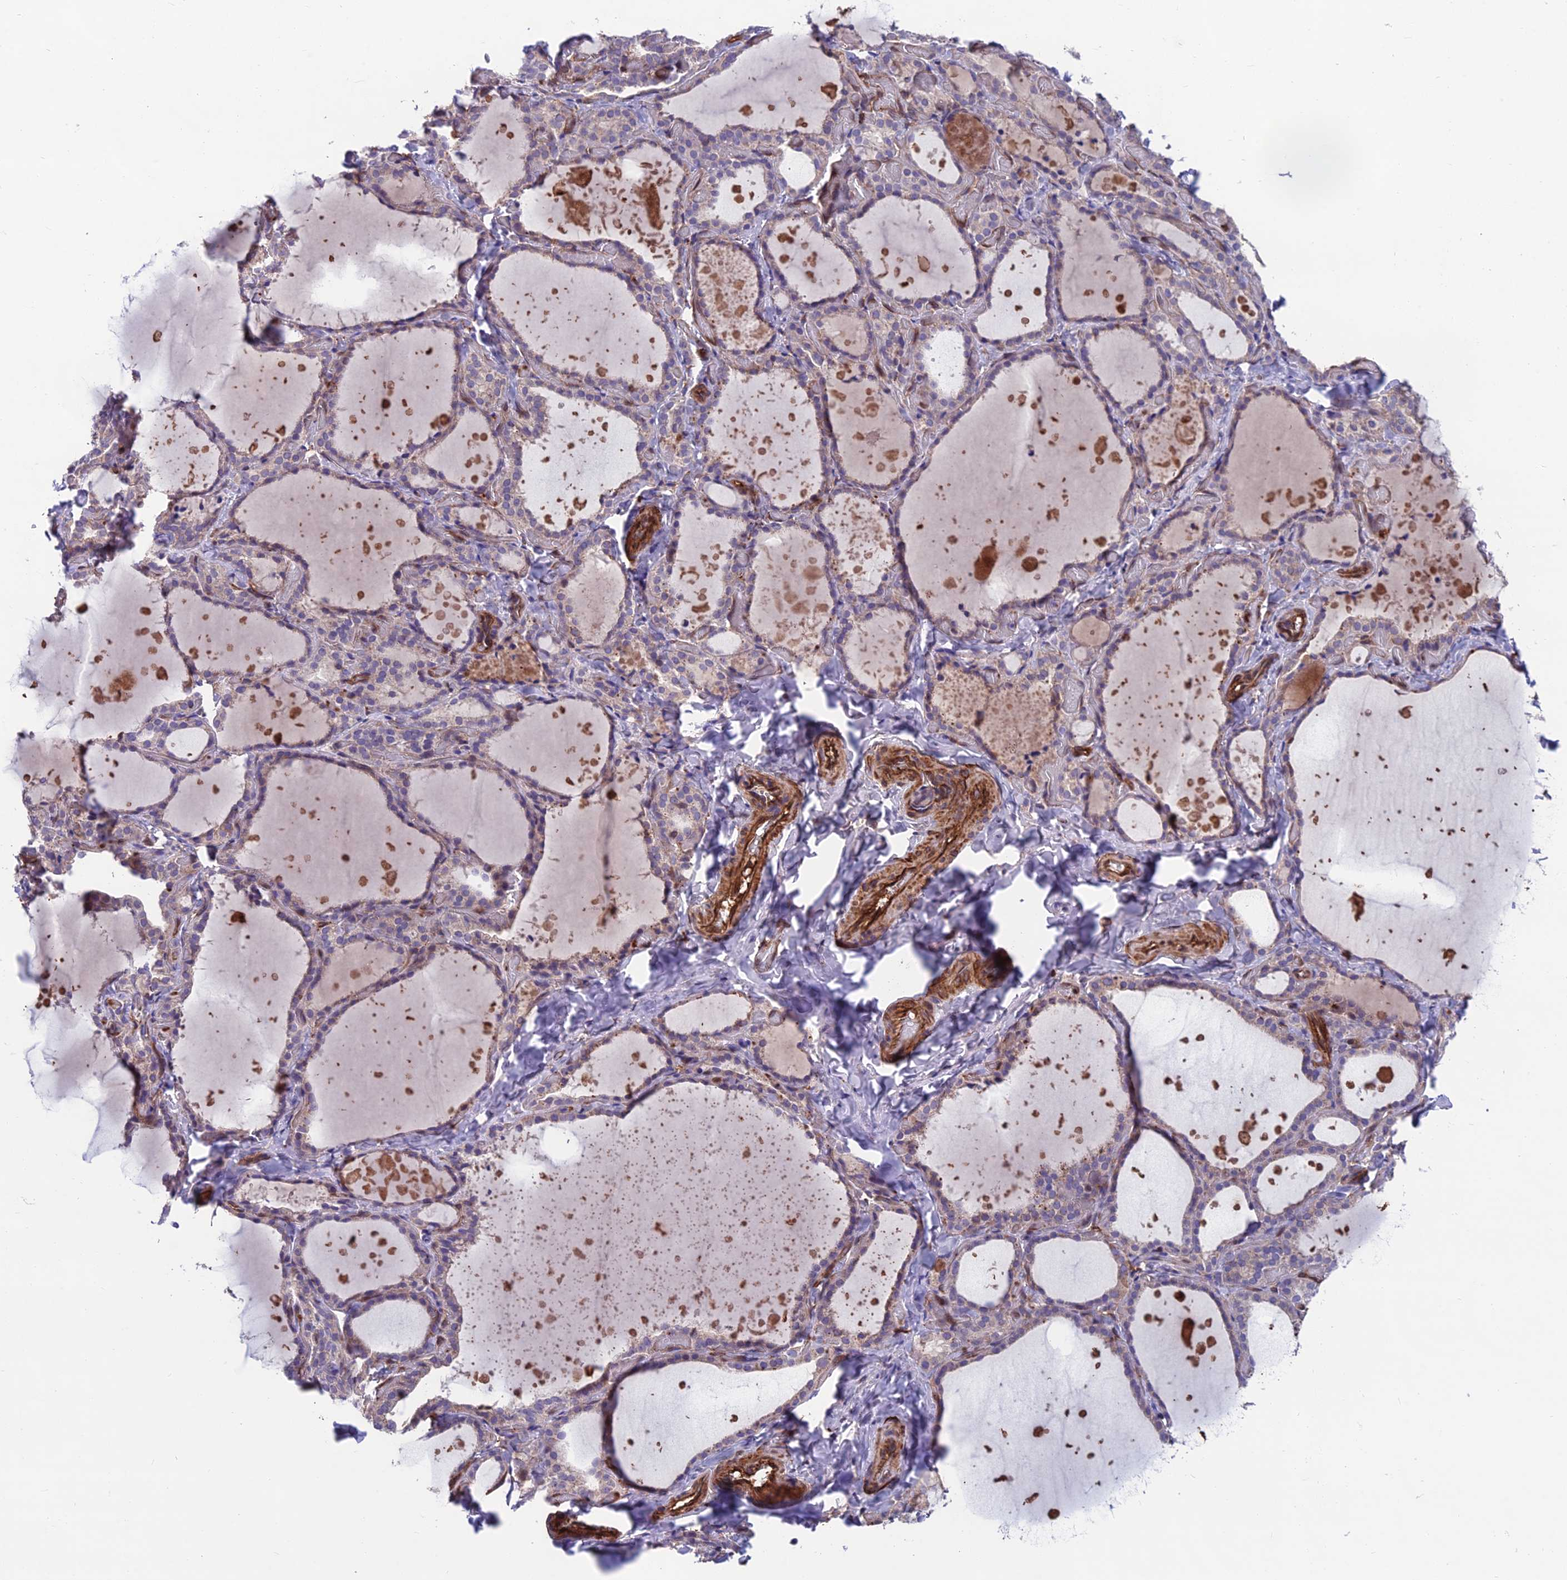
{"staining": {"intensity": "weak", "quantity": "<25%", "location": "cytoplasmic/membranous"}, "tissue": "thyroid gland", "cell_type": "Glandular cells", "image_type": "normal", "snomed": [{"axis": "morphology", "description": "Normal tissue, NOS"}, {"axis": "topography", "description": "Thyroid gland"}], "caption": "Immunohistochemistry (IHC) of unremarkable thyroid gland displays no staining in glandular cells. Nuclei are stained in blue.", "gene": "RTN4RL1", "patient": {"sex": "female", "age": 44}}